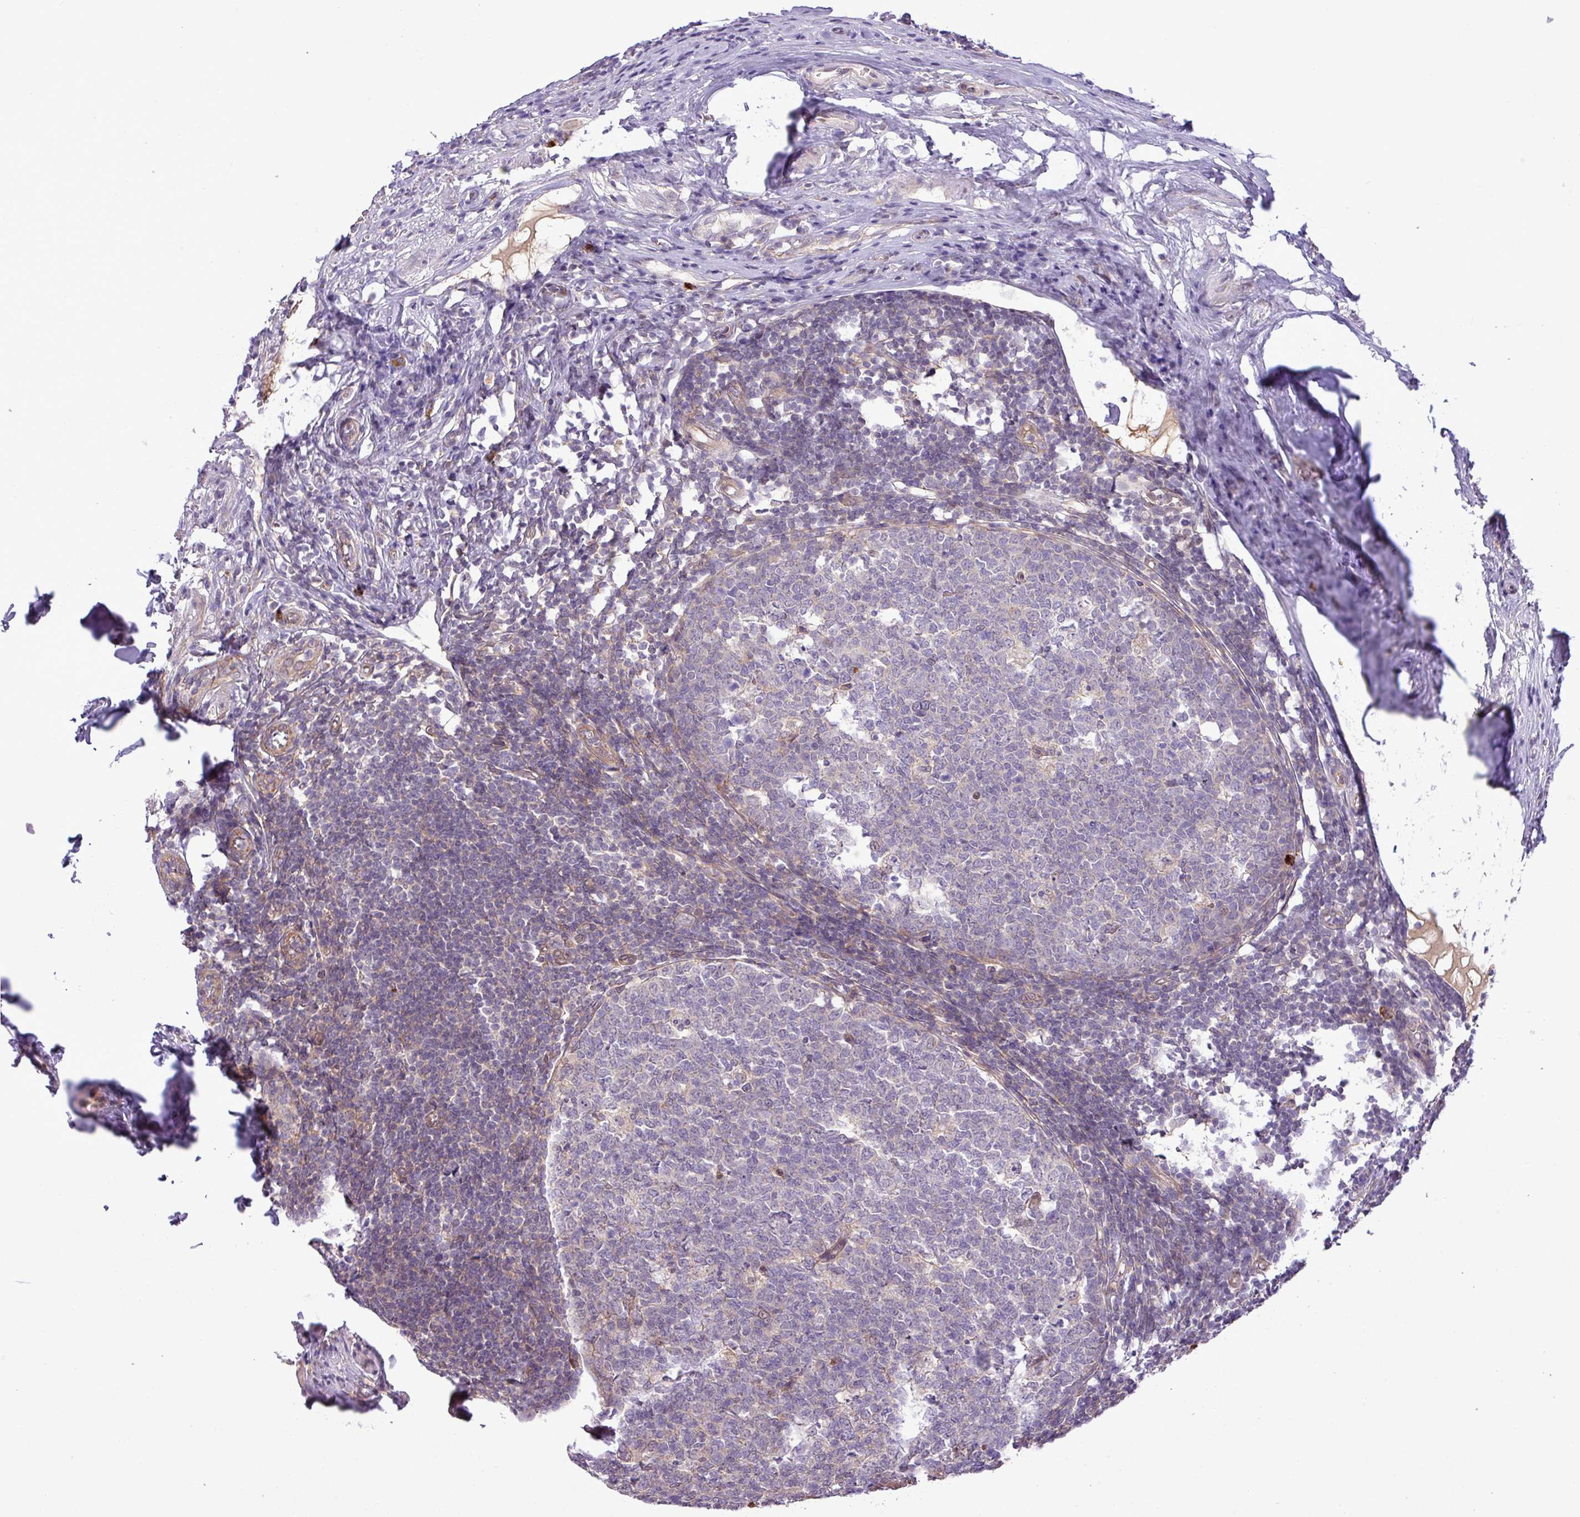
{"staining": {"intensity": "moderate", "quantity": ">75%", "location": "cytoplasmic/membranous"}, "tissue": "appendix", "cell_type": "Glandular cells", "image_type": "normal", "snomed": [{"axis": "morphology", "description": "Normal tissue, NOS"}, {"axis": "topography", "description": "Appendix"}], "caption": "IHC photomicrograph of normal appendix stained for a protein (brown), which shows medium levels of moderate cytoplasmic/membranous staining in about >75% of glandular cells.", "gene": "FAM222B", "patient": {"sex": "male", "age": 56}}